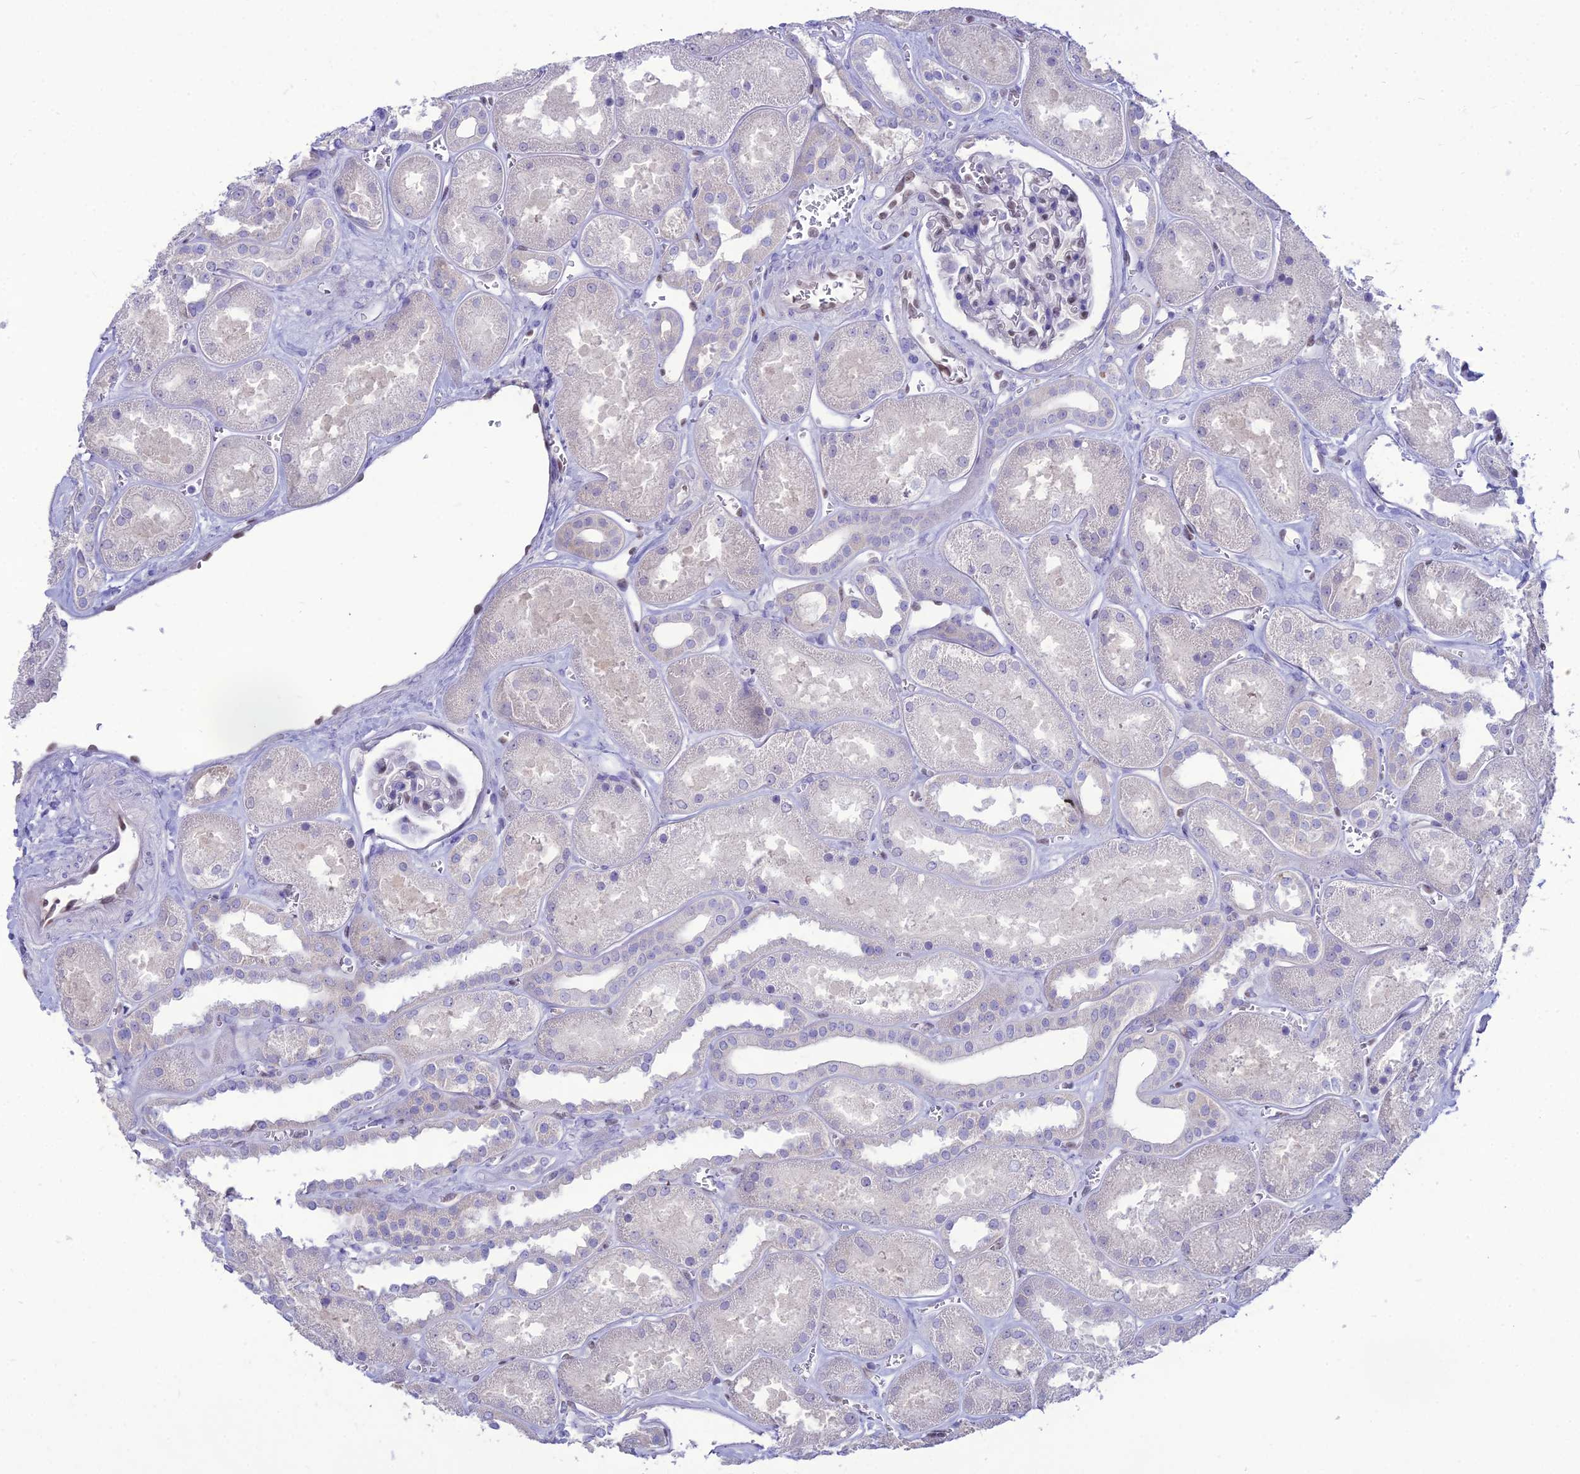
{"staining": {"intensity": "weak", "quantity": "<25%", "location": "nuclear"}, "tissue": "kidney", "cell_type": "Cells in glomeruli", "image_type": "normal", "snomed": [{"axis": "morphology", "description": "Normal tissue, NOS"}, {"axis": "morphology", "description": "Adenocarcinoma, NOS"}, {"axis": "topography", "description": "Kidney"}], "caption": "Immunohistochemistry photomicrograph of normal kidney stained for a protein (brown), which demonstrates no positivity in cells in glomeruli.", "gene": "NOVA2", "patient": {"sex": "female", "age": 68}}